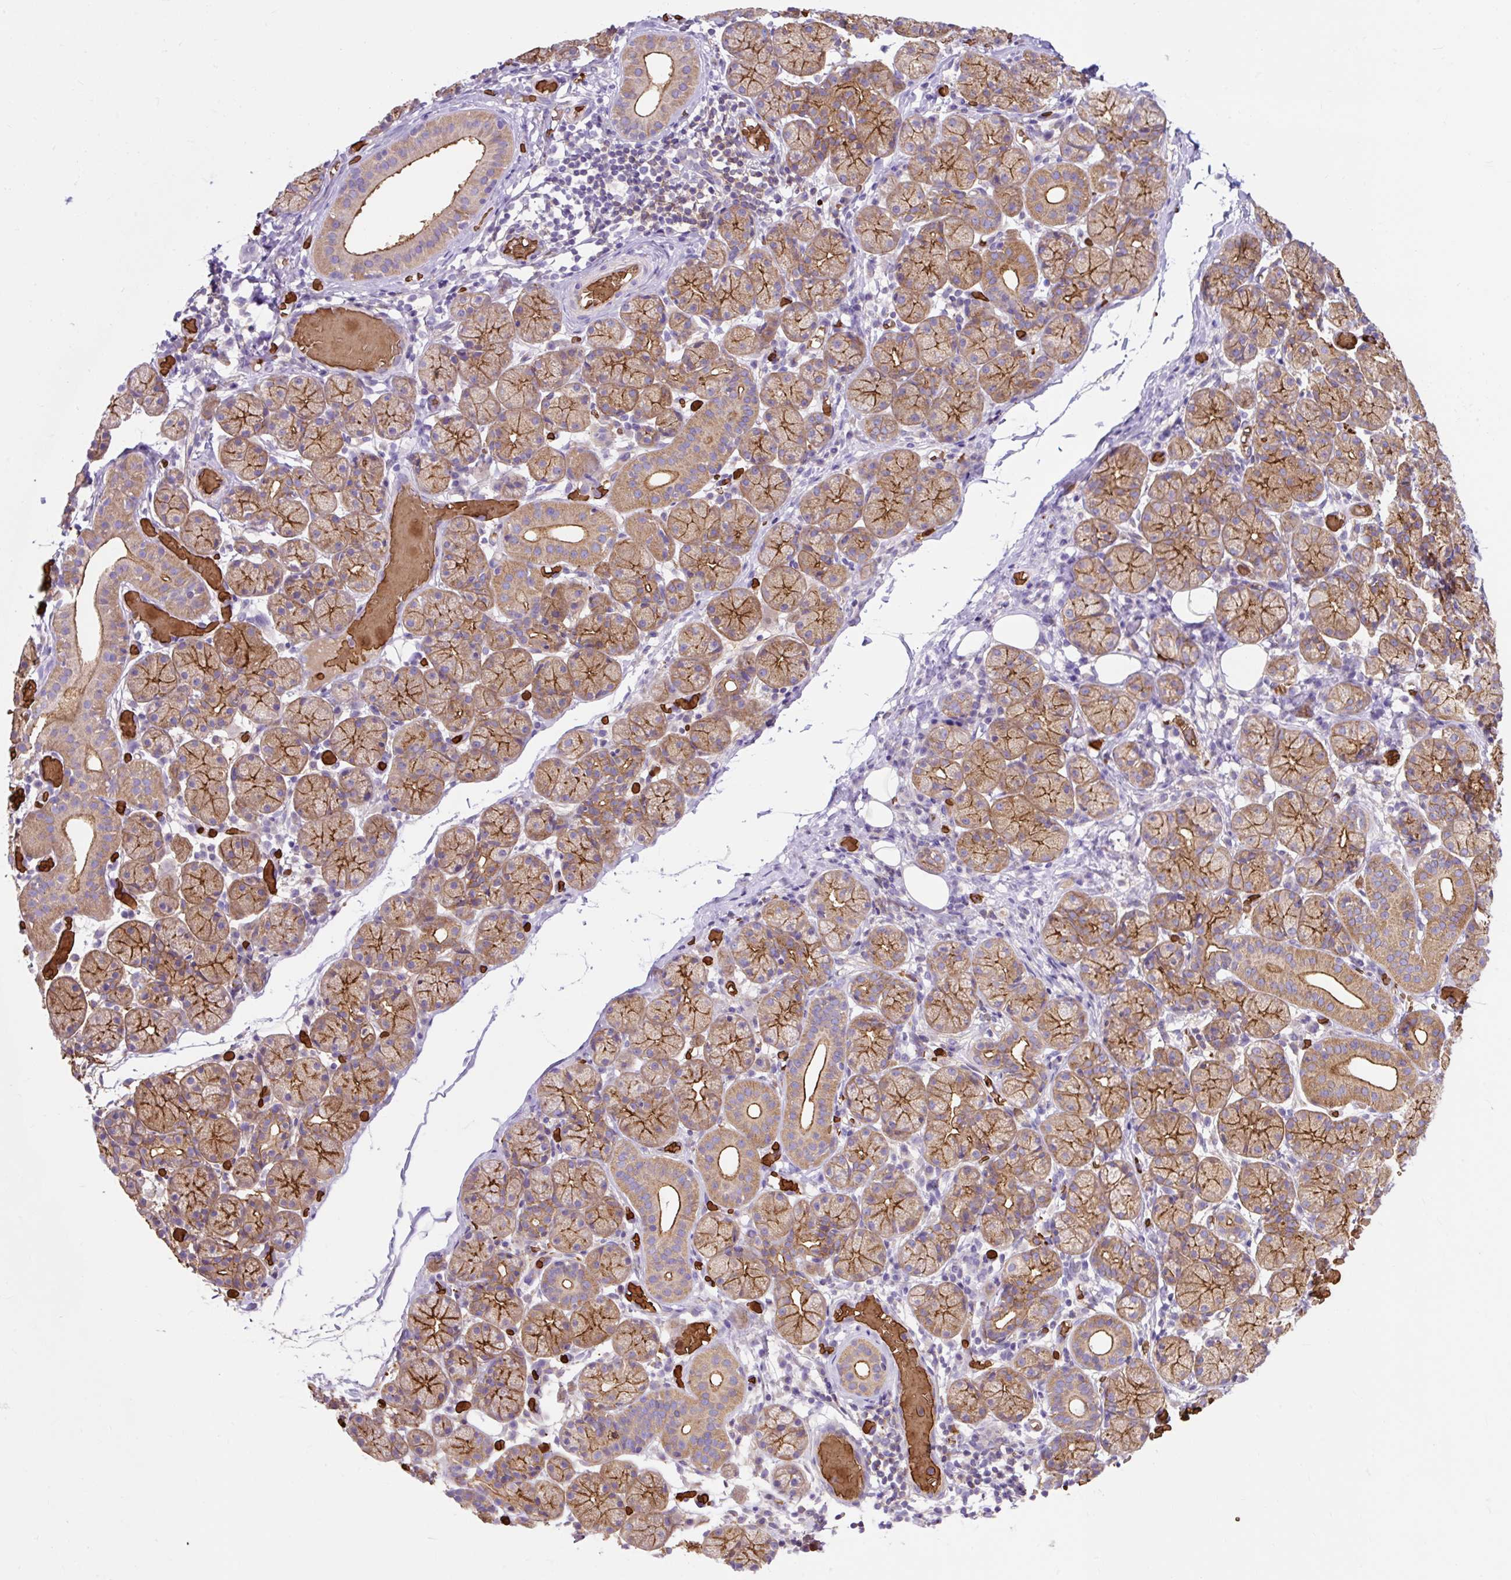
{"staining": {"intensity": "strong", "quantity": ">75%", "location": "cytoplasmic/membranous"}, "tissue": "salivary gland", "cell_type": "Glandular cells", "image_type": "normal", "snomed": [{"axis": "morphology", "description": "Normal tissue, NOS"}, {"axis": "topography", "description": "Salivary gland"}], "caption": "Protein expression analysis of normal salivary gland displays strong cytoplasmic/membranous expression in about >75% of glandular cells. (DAB IHC with brightfield microscopy, high magnification).", "gene": "HIP1R", "patient": {"sex": "female", "age": 24}}